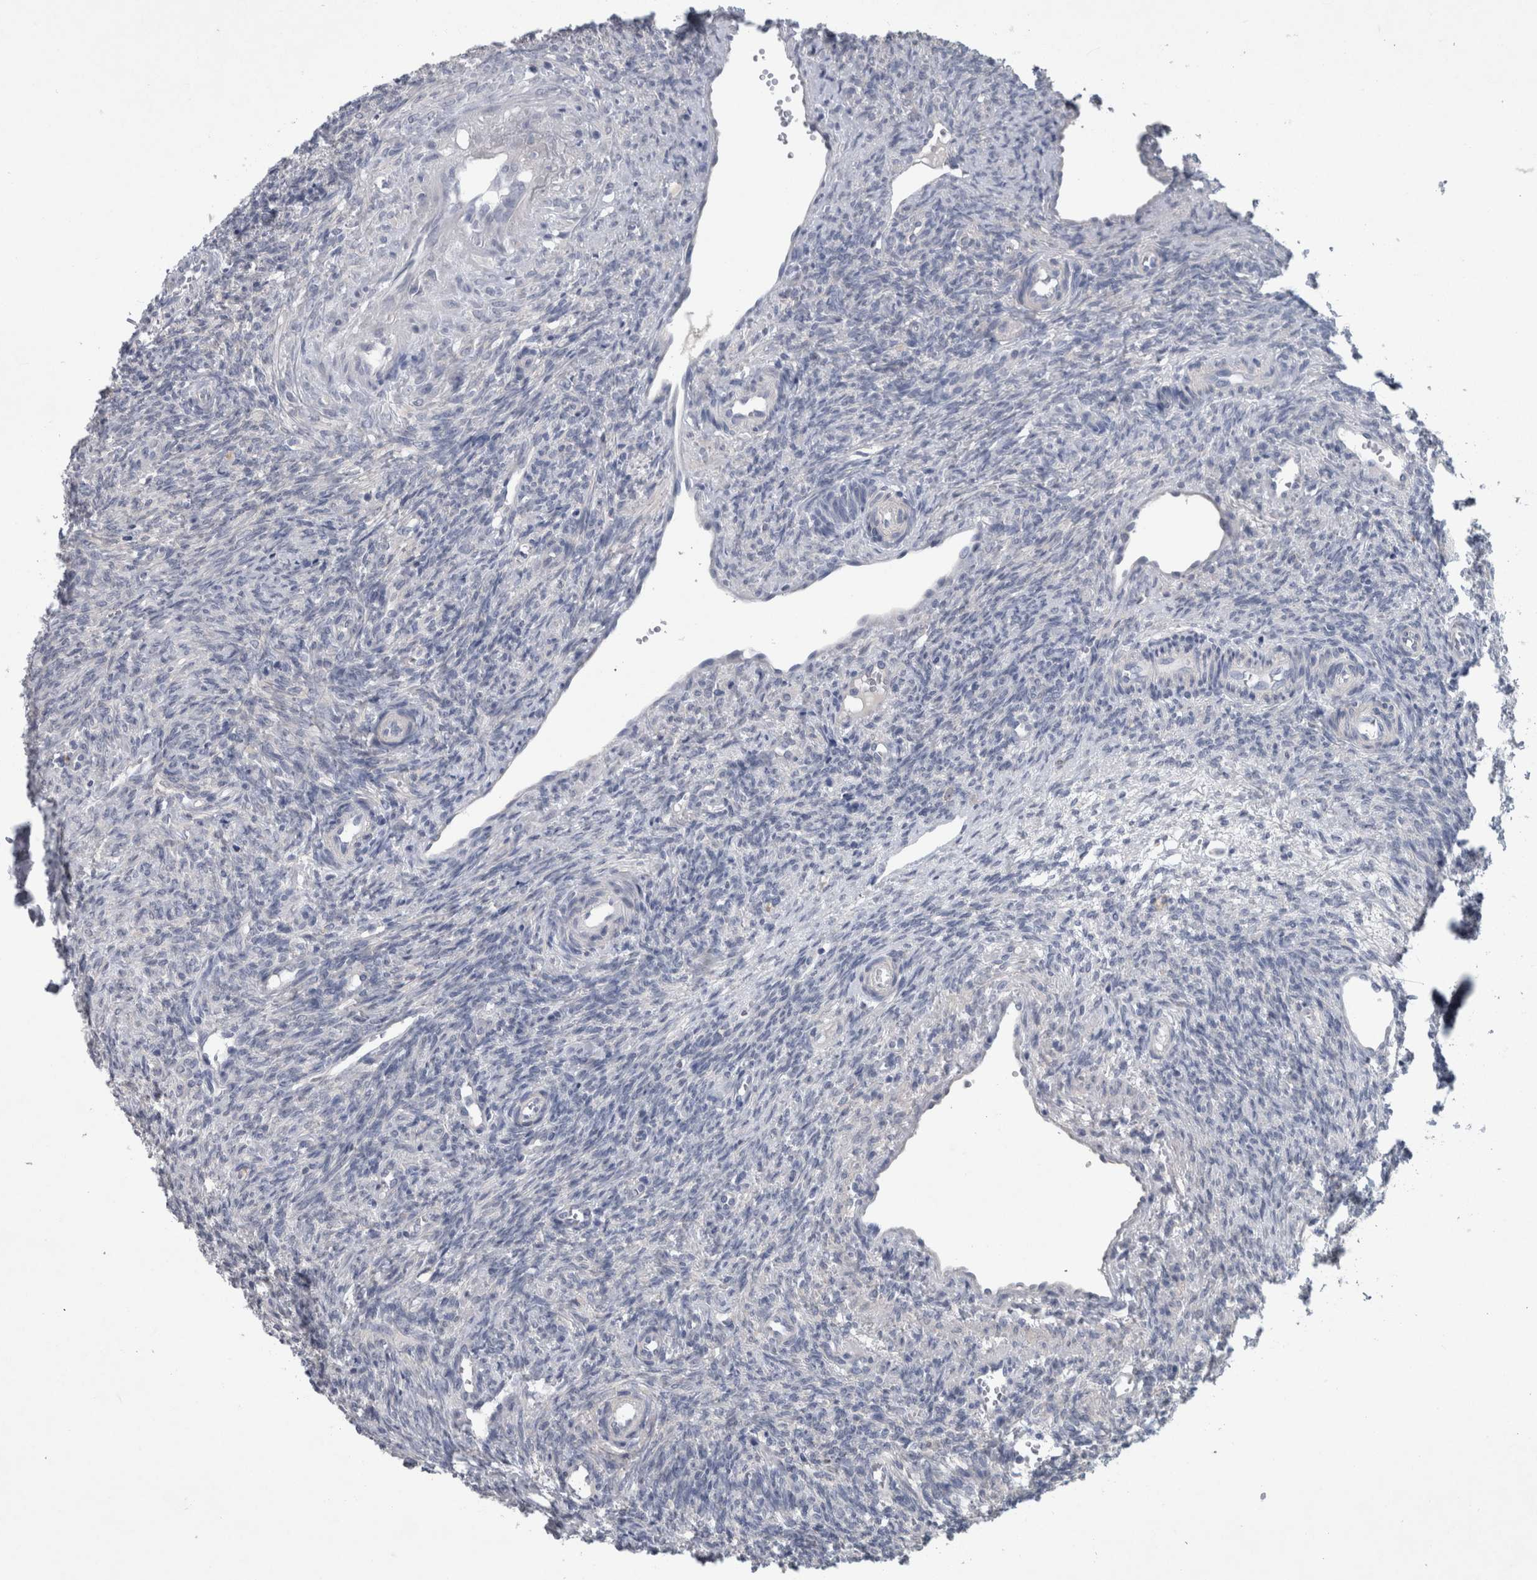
{"staining": {"intensity": "negative", "quantity": "none", "location": "none"}, "tissue": "ovary", "cell_type": "Follicle cells", "image_type": "normal", "snomed": [{"axis": "morphology", "description": "Normal tissue, NOS"}, {"axis": "topography", "description": "Ovary"}], "caption": "A photomicrograph of ovary stained for a protein shows no brown staining in follicle cells.", "gene": "FAM83H", "patient": {"sex": "female", "age": 41}}